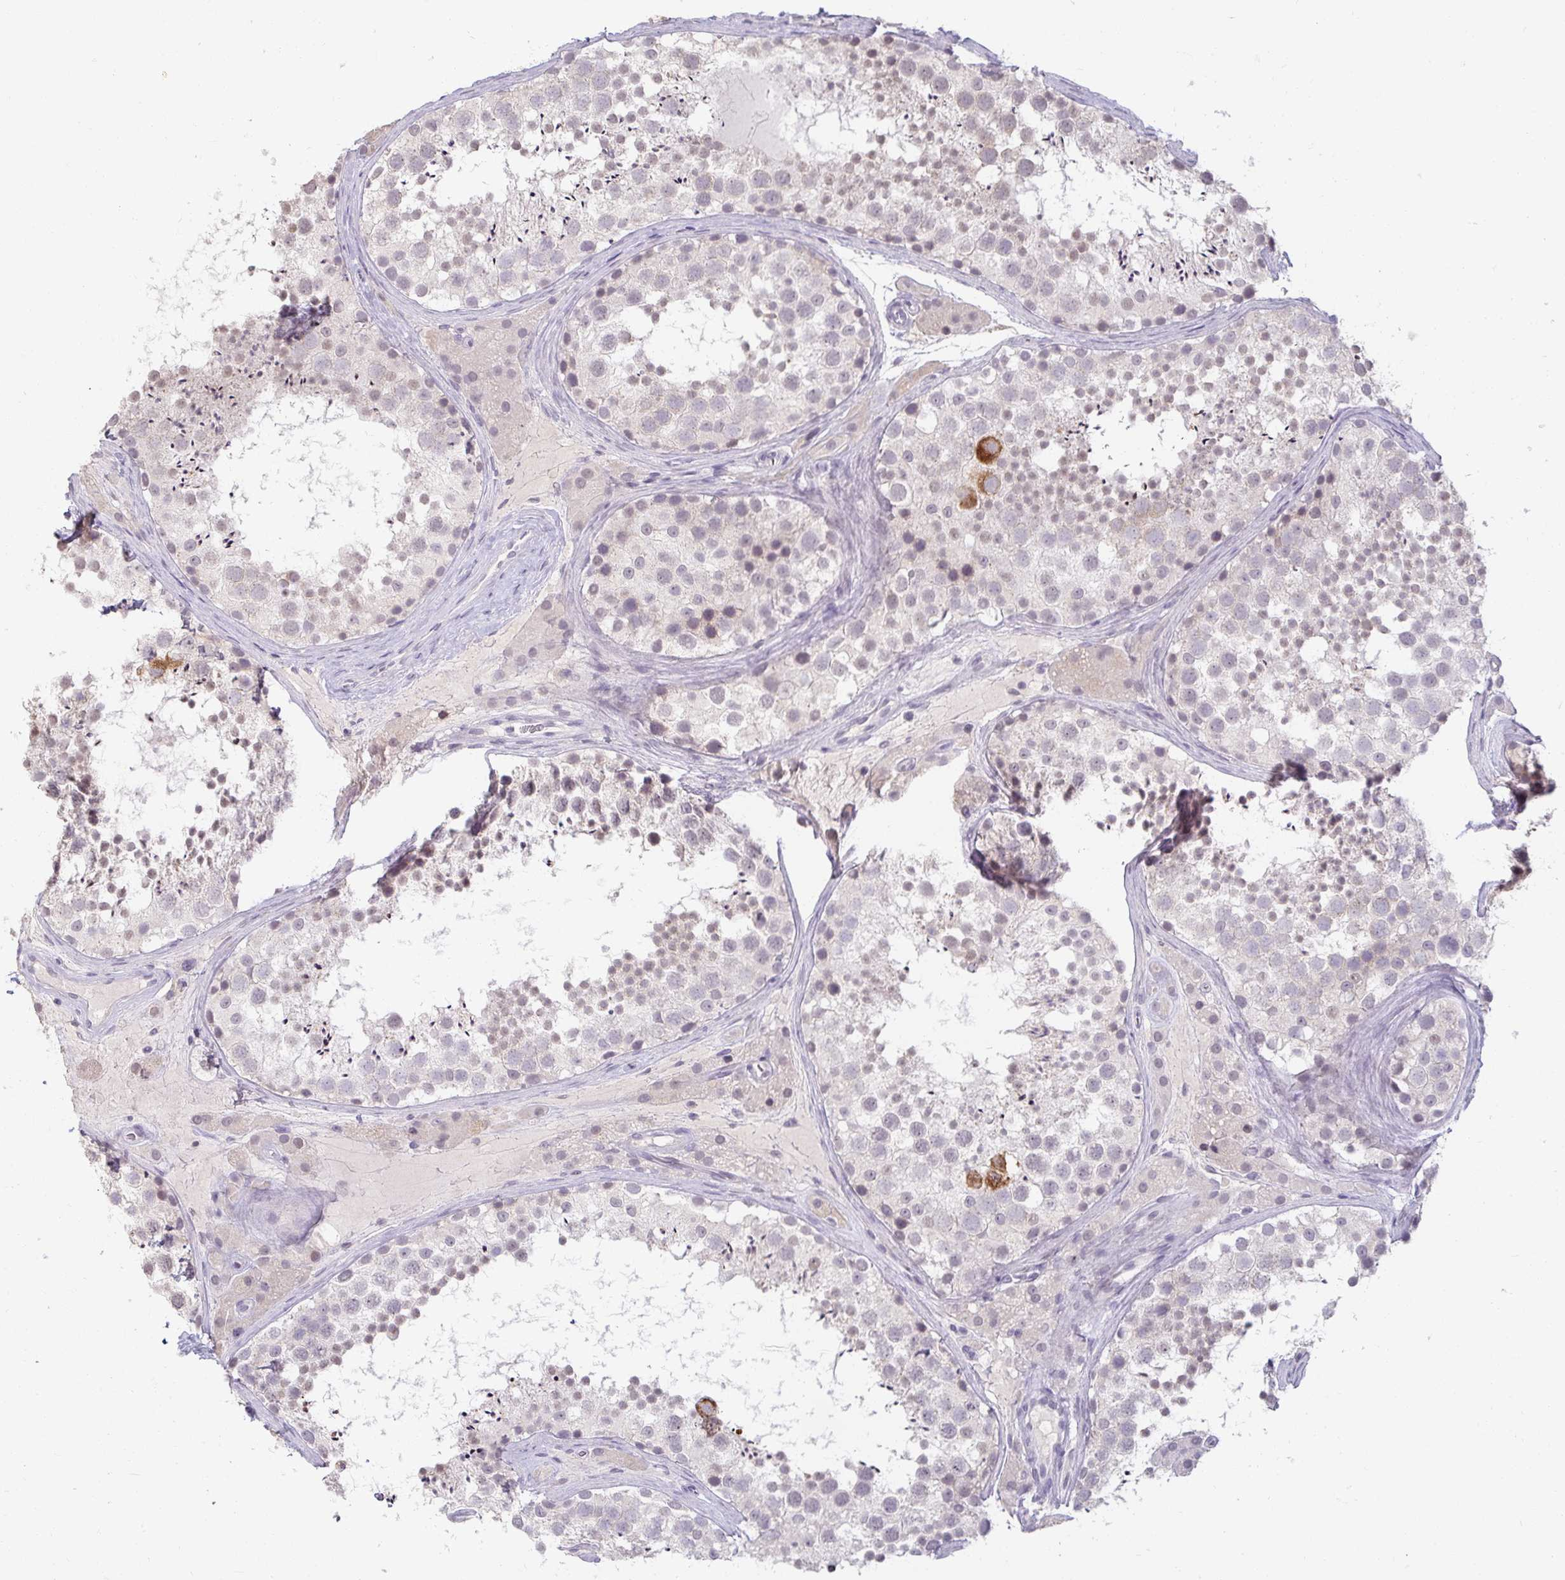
{"staining": {"intensity": "moderate", "quantity": "<25%", "location": "cytoplasmic/membranous,nuclear"}, "tissue": "testis", "cell_type": "Cells in seminiferous ducts", "image_type": "normal", "snomed": [{"axis": "morphology", "description": "Normal tissue, NOS"}, {"axis": "topography", "description": "Testis"}], "caption": "Cells in seminiferous ducts show low levels of moderate cytoplasmic/membranous,nuclear positivity in about <25% of cells in unremarkable human testis.", "gene": "DDN", "patient": {"sex": "male", "age": 41}}